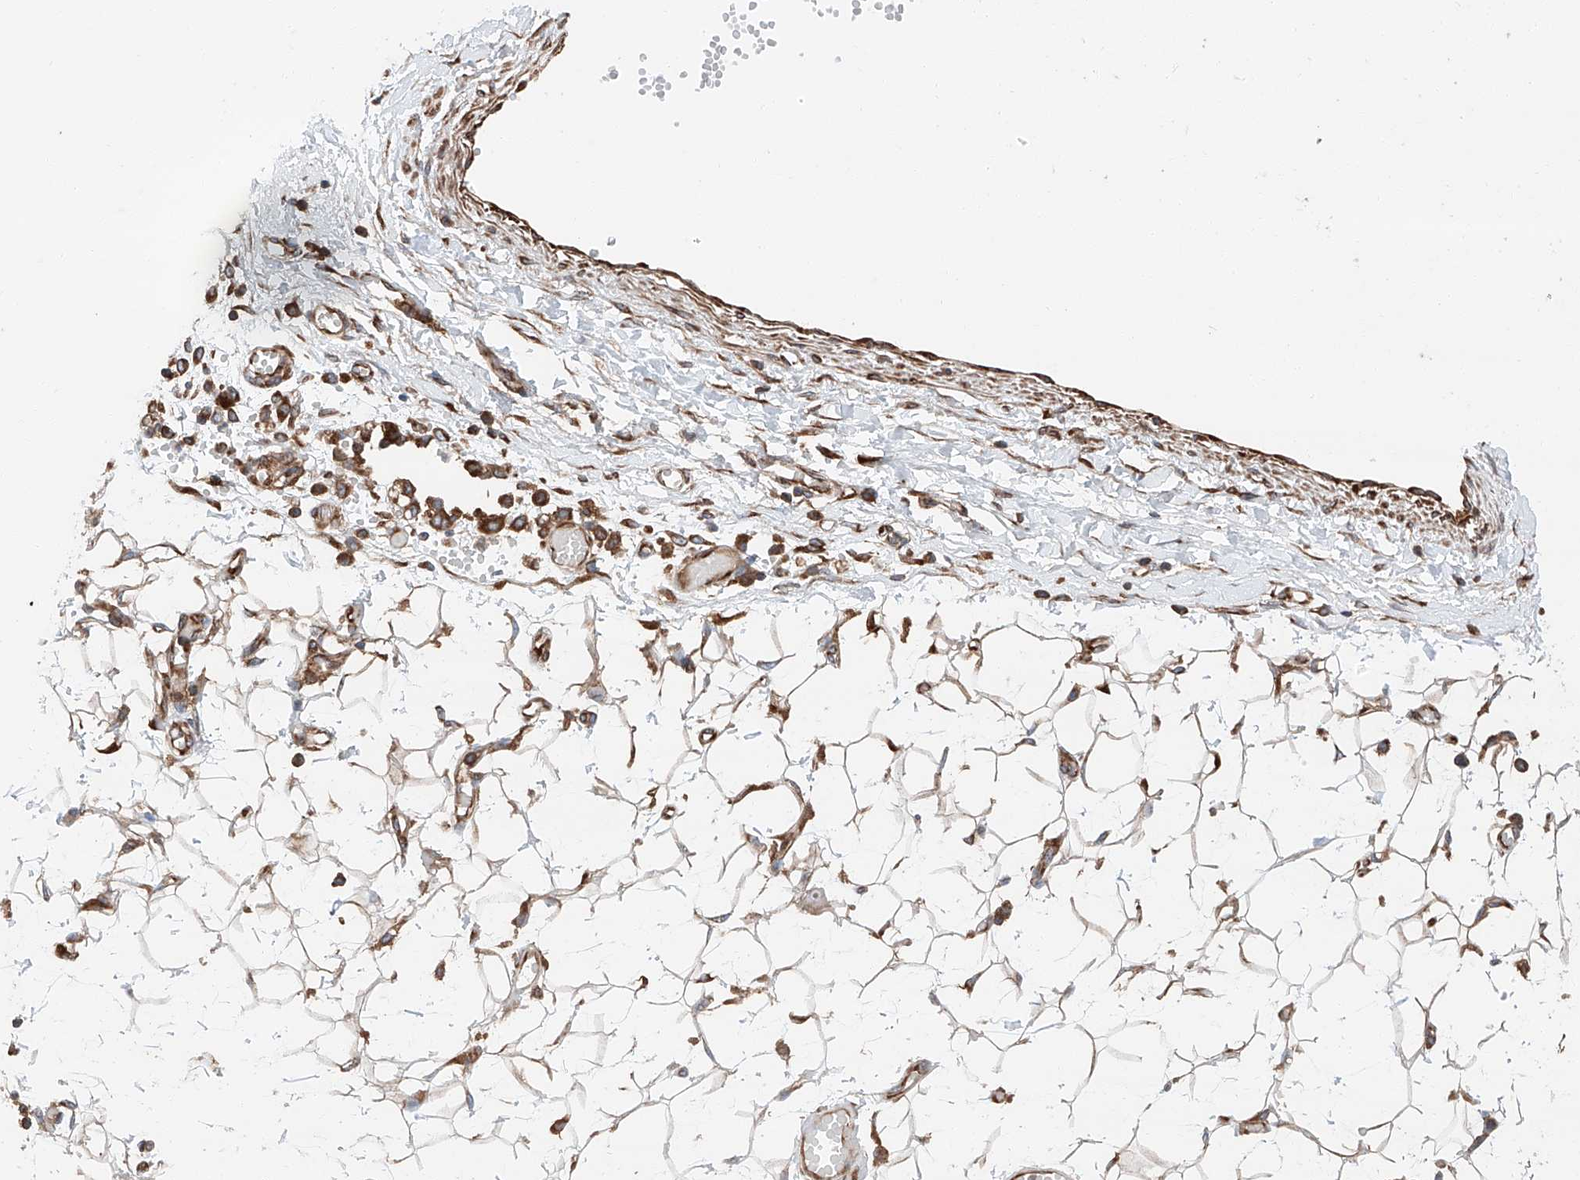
{"staining": {"intensity": "strong", "quantity": ">75%", "location": "cytoplasmic/membranous"}, "tissue": "ovarian cancer", "cell_type": "Tumor cells", "image_type": "cancer", "snomed": [{"axis": "morphology", "description": "Carcinoma, endometroid"}, {"axis": "topography", "description": "Ovary"}], "caption": "There is high levels of strong cytoplasmic/membranous staining in tumor cells of ovarian cancer, as demonstrated by immunohistochemical staining (brown color).", "gene": "ZC3H15", "patient": {"sex": "female", "age": 42}}